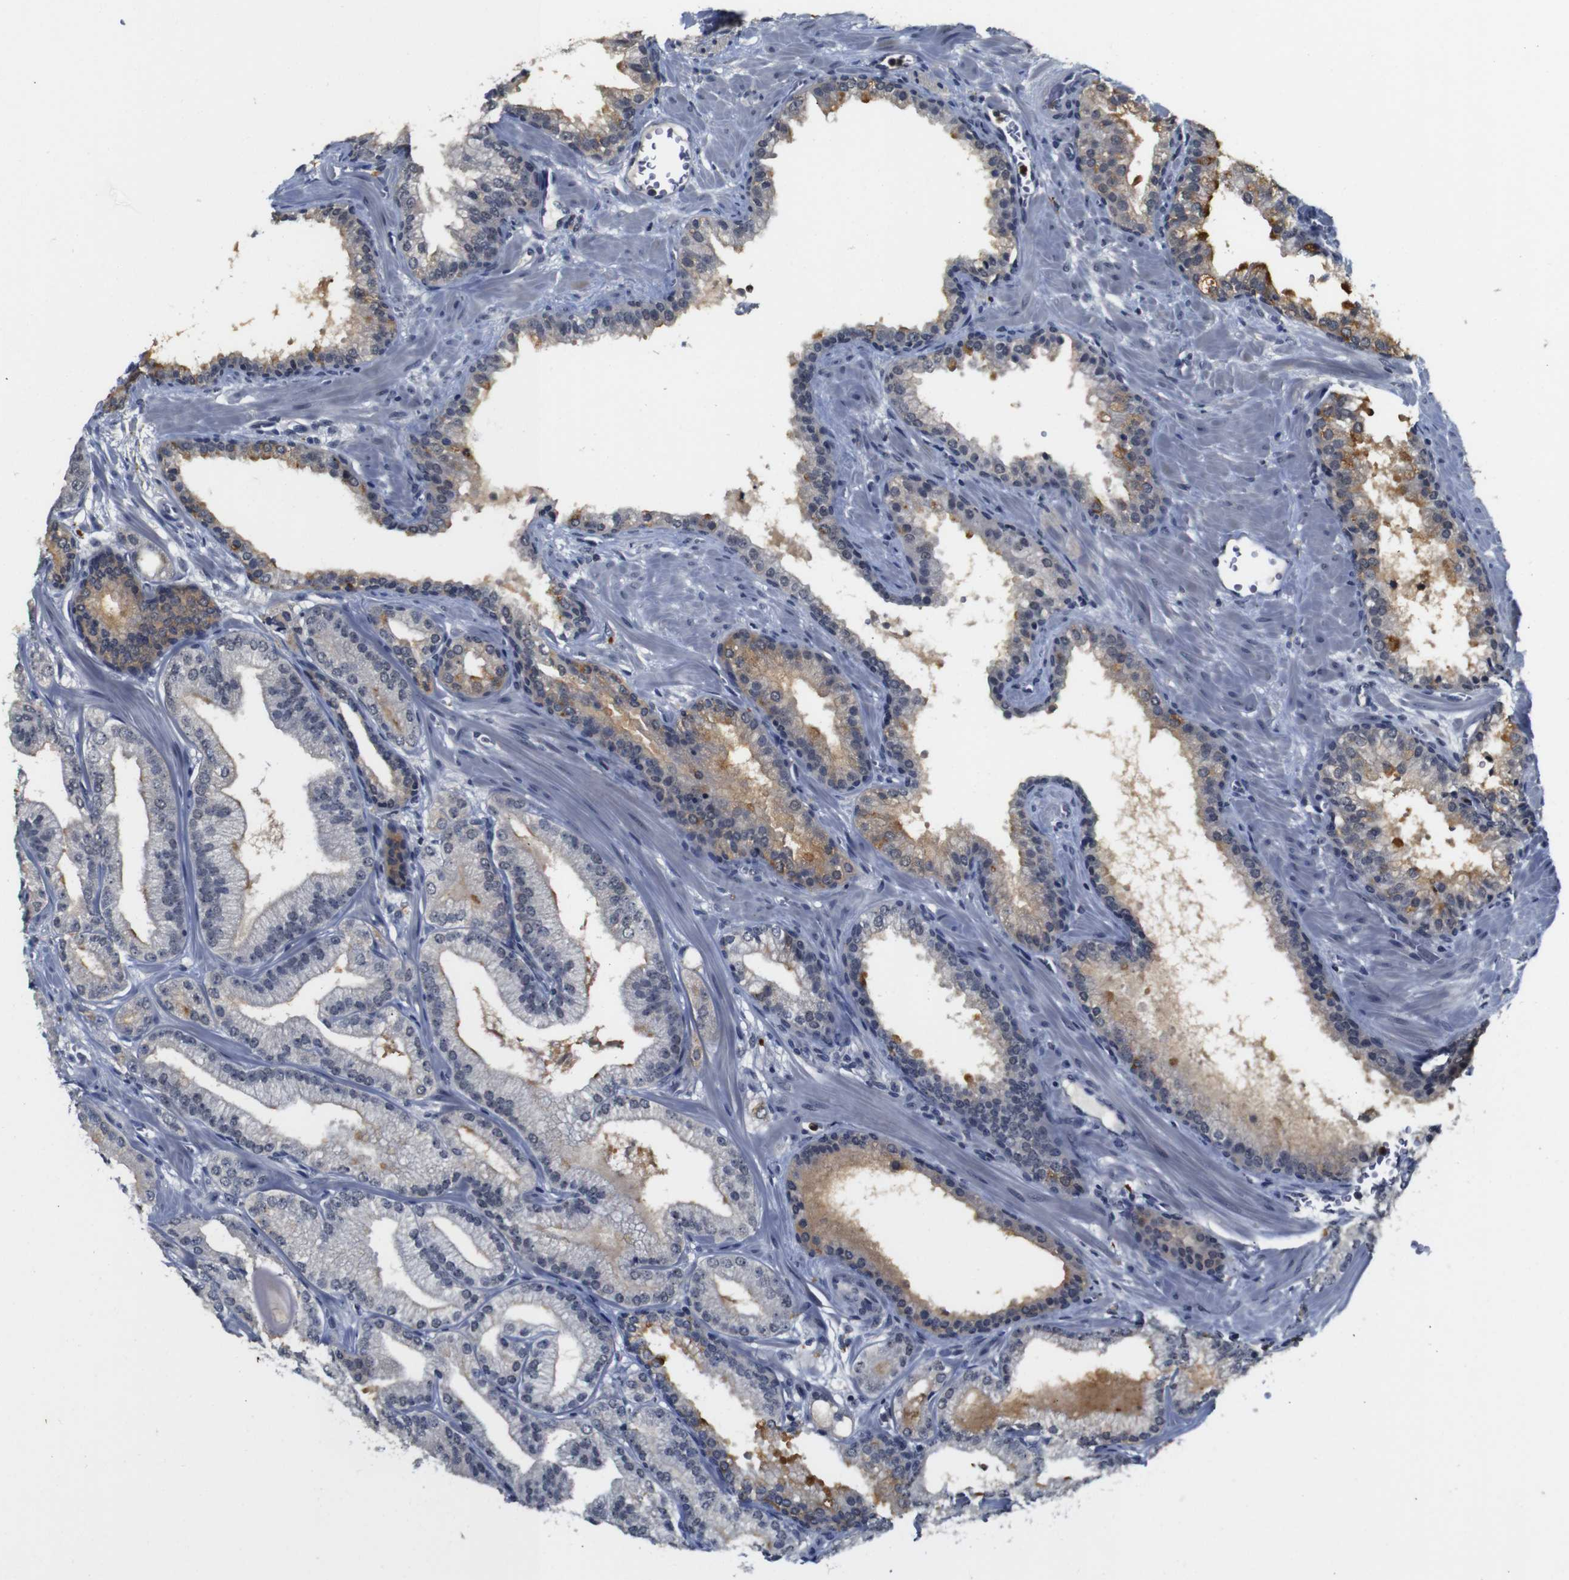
{"staining": {"intensity": "moderate", "quantity": "25%-75%", "location": "cytoplasmic/membranous"}, "tissue": "prostate cancer", "cell_type": "Tumor cells", "image_type": "cancer", "snomed": [{"axis": "morphology", "description": "Adenocarcinoma, Low grade"}, {"axis": "topography", "description": "Prostate"}], "caption": "Protein expression analysis of human prostate low-grade adenocarcinoma reveals moderate cytoplasmic/membranous positivity in about 25%-75% of tumor cells.", "gene": "NTRK3", "patient": {"sex": "male", "age": 59}}